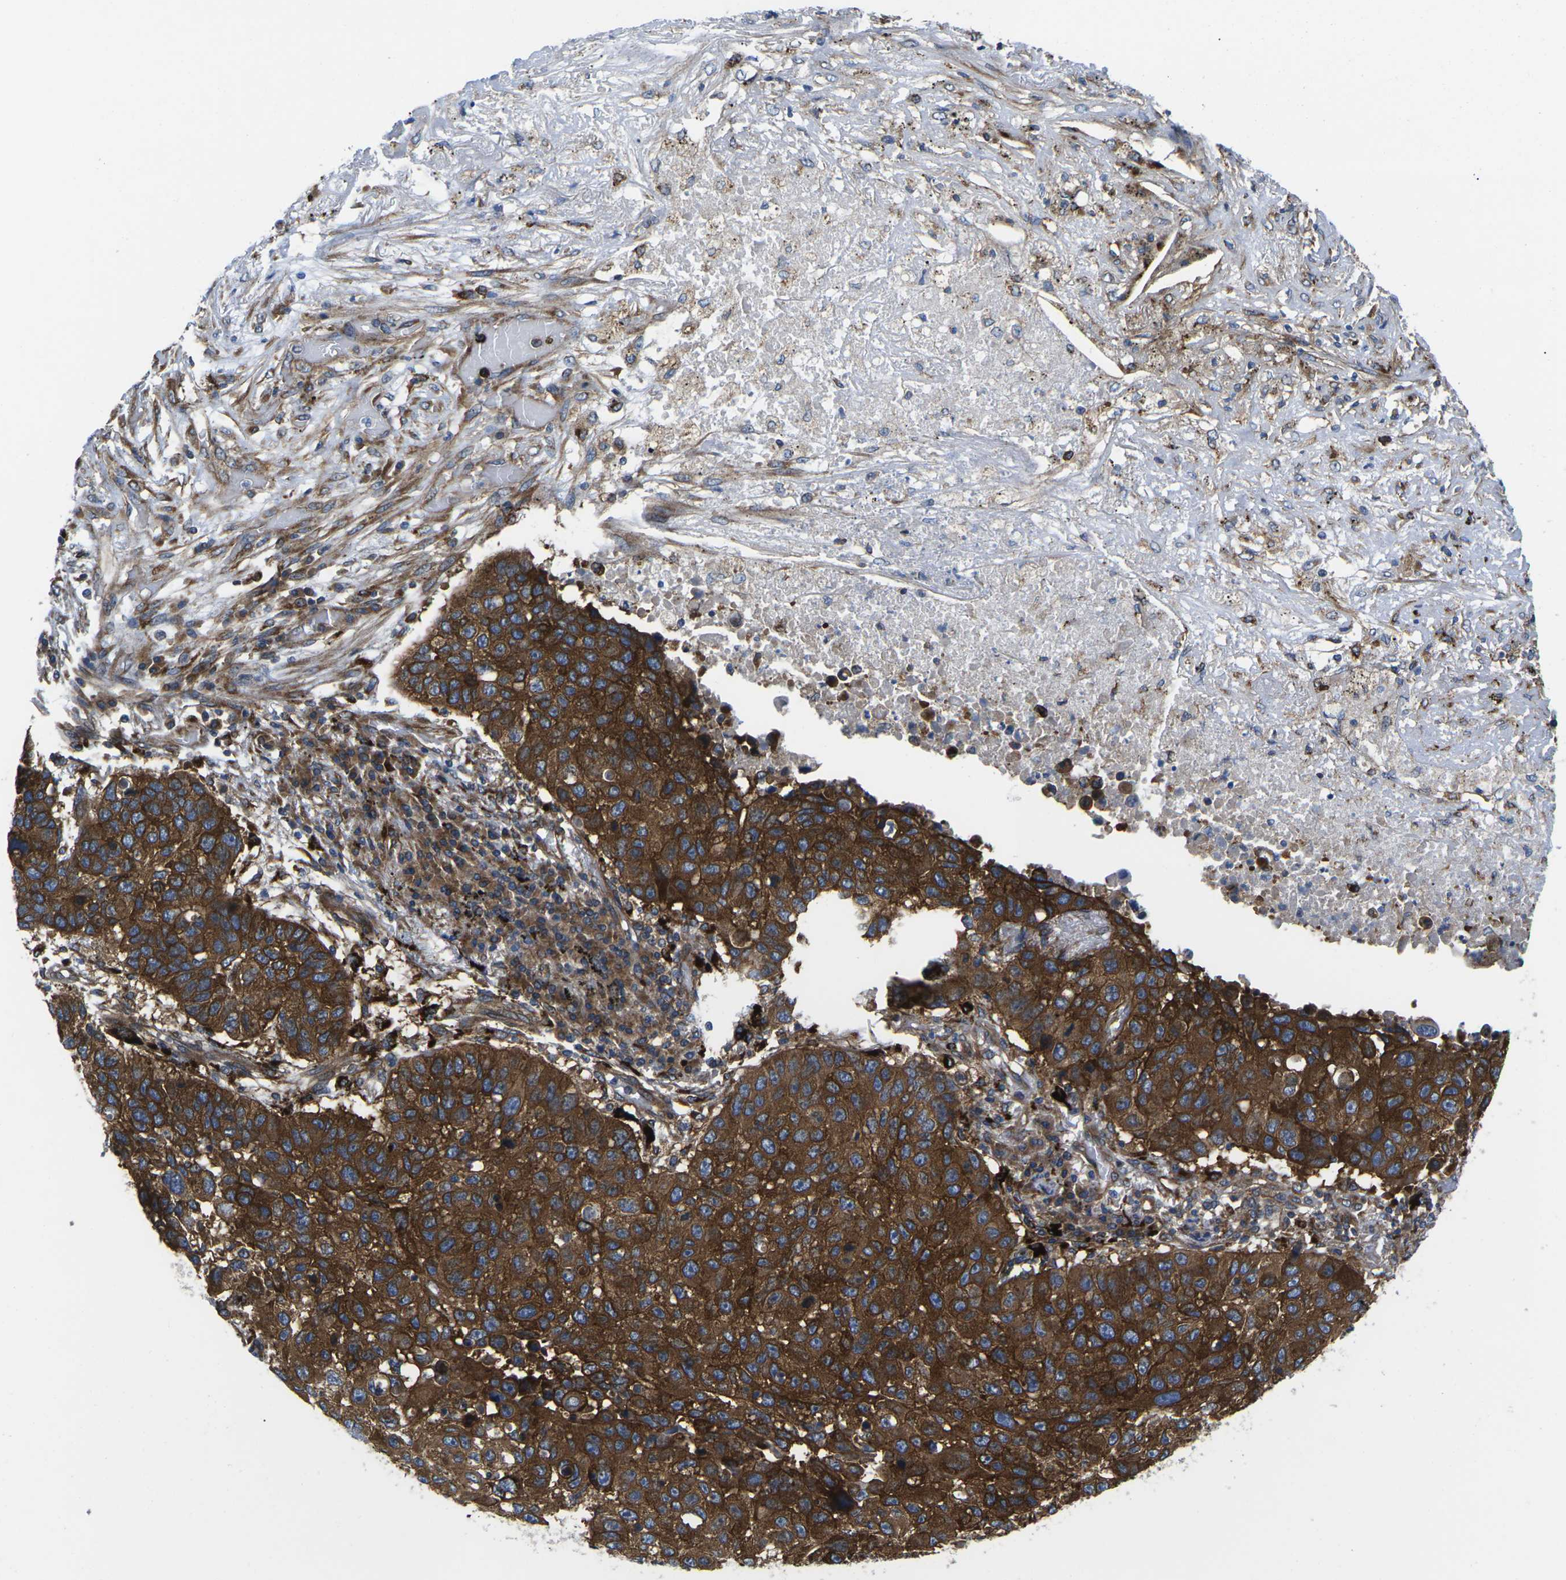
{"staining": {"intensity": "strong", "quantity": ">75%", "location": "cytoplasmic/membranous"}, "tissue": "lung cancer", "cell_type": "Tumor cells", "image_type": "cancer", "snomed": [{"axis": "morphology", "description": "Squamous cell carcinoma, NOS"}, {"axis": "topography", "description": "Lung"}], "caption": "A photomicrograph showing strong cytoplasmic/membranous expression in about >75% of tumor cells in lung cancer, as visualized by brown immunohistochemical staining.", "gene": "DLG1", "patient": {"sex": "male", "age": 57}}